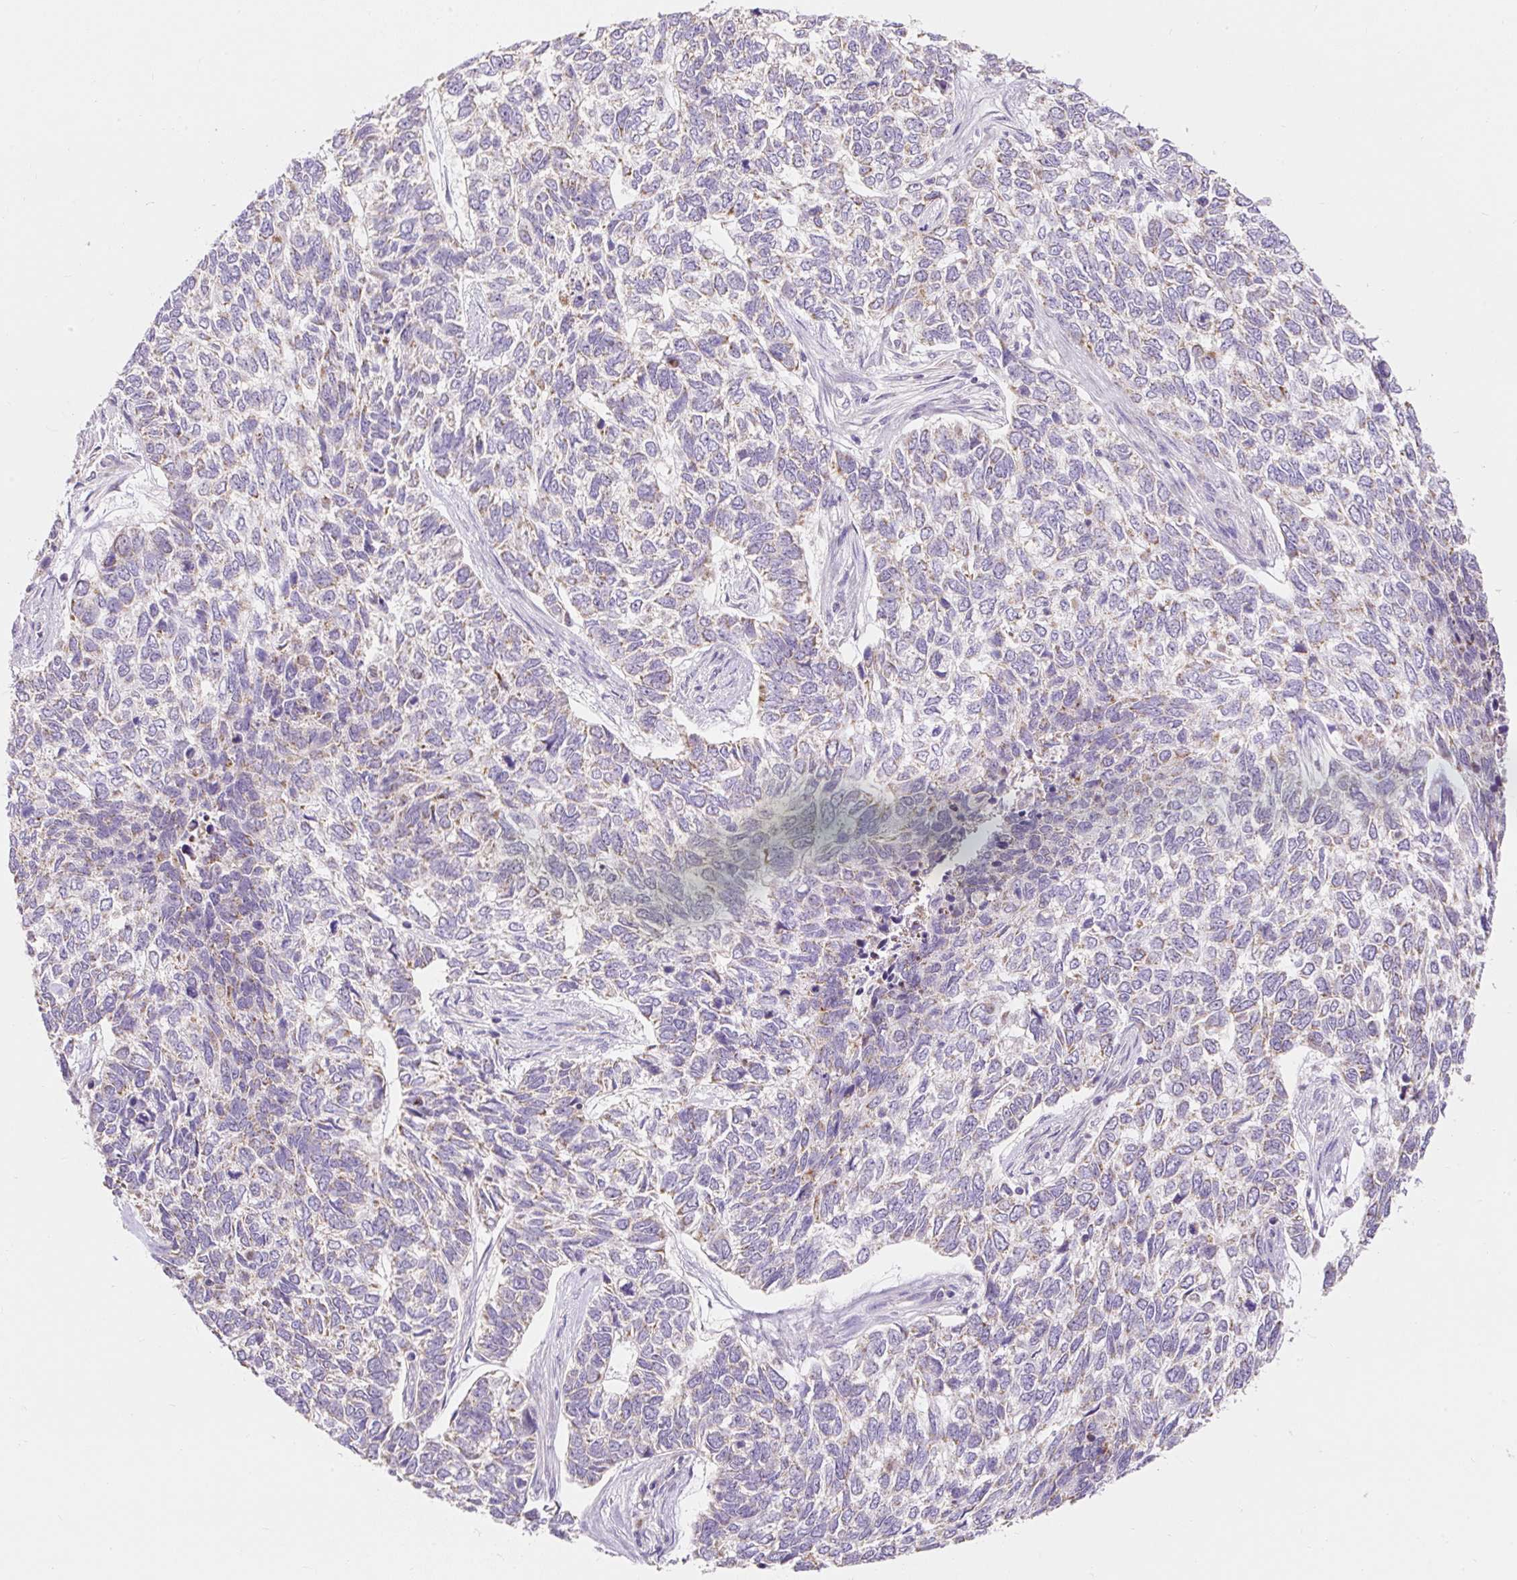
{"staining": {"intensity": "weak", "quantity": "25%-75%", "location": "cytoplasmic/membranous"}, "tissue": "skin cancer", "cell_type": "Tumor cells", "image_type": "cancer", "snomed": [{"axis": "morphology", "description": "Basal cell carcinoma"}, {"axis": "topography", "description": "Skin"}], "caption": "Tumor cells demonstrate low levels of weak cytoplasmic/membranous staining in about 25%-75% of cells in basal cell carcinoma (skin).", "gene": "PMAIP1", "patient": {"sex": "female", "age": 65}}